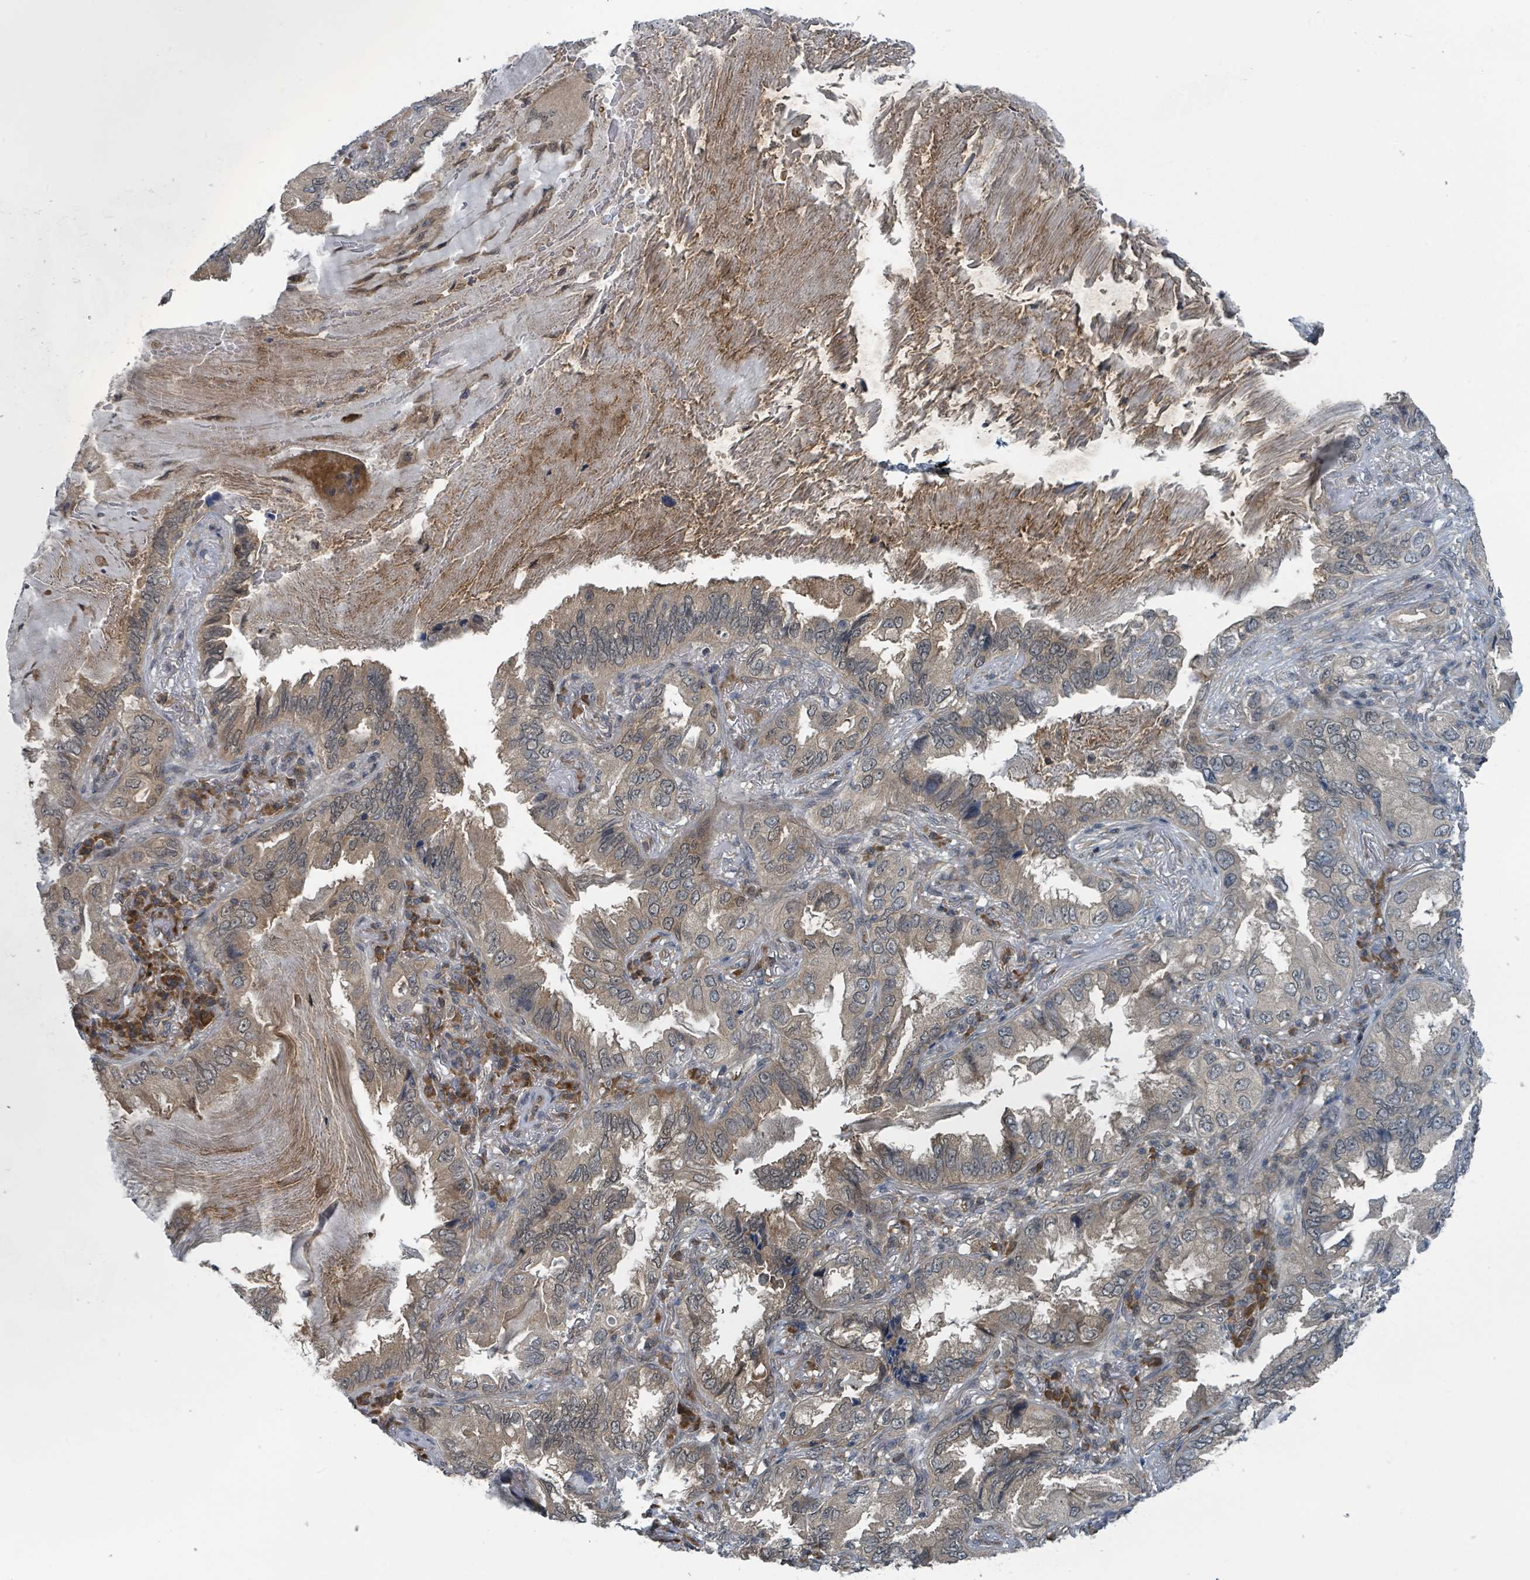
{"staining": {"intensity": "weak", "quantity": "25%-75%", "location": "cytoplasmic/membranous"}, "tissue": "lung cancer", "cell_type": "Tumor cells", "image_type": "cancer", "snomed": [{"axis": "morphology", "description": "Adenocarcinoma, NOS"}, {"axis": "topography", "description": "Lung"}], "caption": "Lung cancer (adenocarcinoma) was stained to show a protein in brown. There is low levels of weak cytoplasmic/membranous staining in approximately 25%-75% of tumor cells.", "gene": "GOLGA7", "patient": {"sex": "female", "age": 69}}